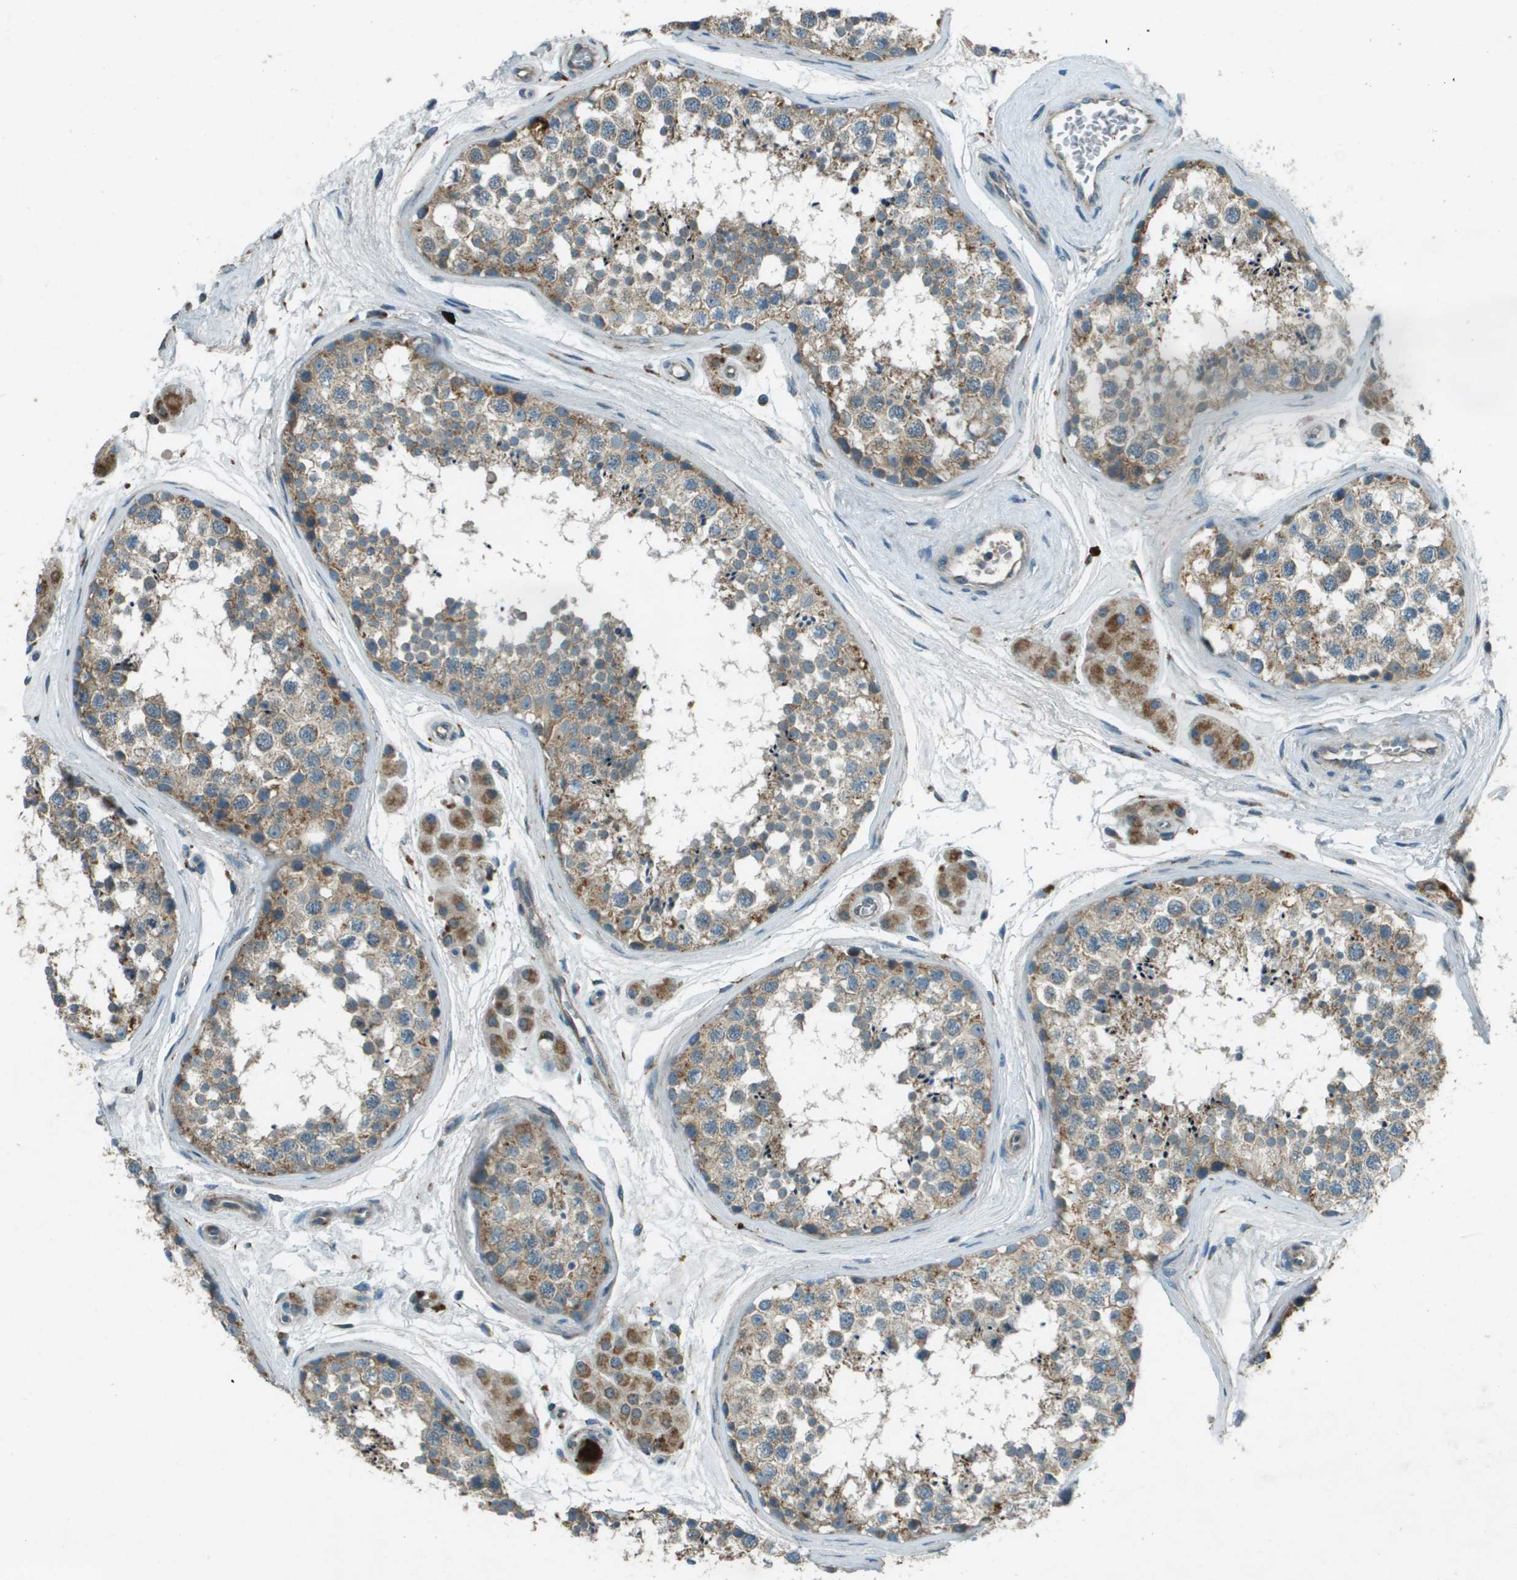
{"staining": {"intensity": "weak", "quantity": ">75%", "location": "cytoplasmic/membranous"}, "tissue": "testis", "cell_type": "Cells in seminiferous ducts", "image_type": "normal", "snomed": [{"axis": "morphology", "description": "Normal tissue, NOS"}, {"axis": "topography", "description": "Testis"}], "caption": "Cells in seminiferous ducts display weak cytoplasmic/membranous staining in about >75% of cells in benign testis. The protein is shown in brown color, while the nuclei are stained blue.", "gene": "MIGA1", "patient": {"sex": "male", "age": 56}}